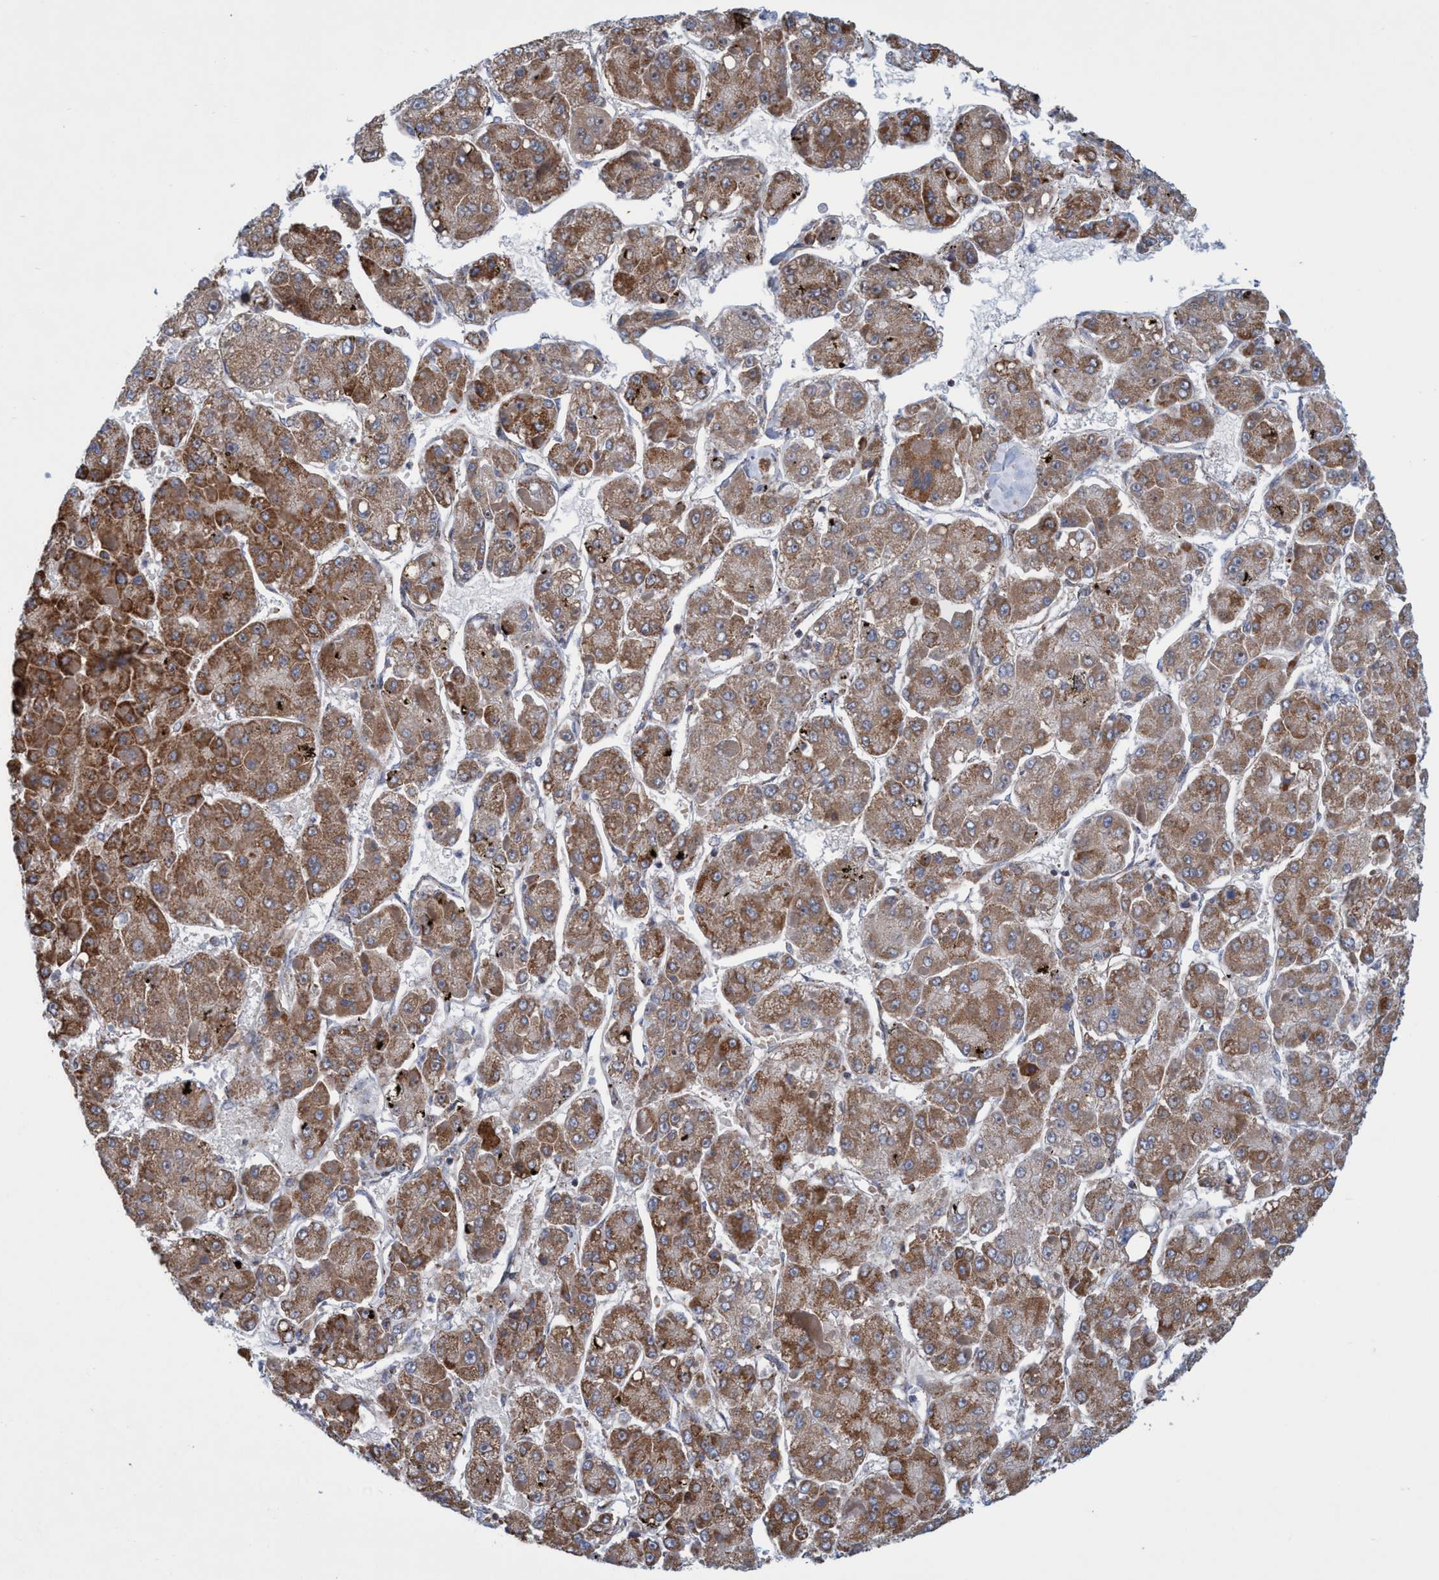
{"staining": {"intensity": "moderate", "quantity": ">75%", "location": "cytoplasmic/membranous"}, "tissue": "liver cancer", "cell_type": "Tumor cells", "image_type": "cancer", "snomed": [{"axis": "morphology", "description": "Carcinoma, Hepatocellular, NOS"}, {"axis": "topography", "description": "Liver"}], "caption": "Immunohistochemical staining of liver cancer shows moderate cytoplasmic/membranous protein expression in approximately >75% of tumor cells. The staining is performed using DAB brown chromogen to label protein expression. The nuclei are counter-stained blue using hematoxylin.", "gene": "POLR1F", "patient": {"sex": "female", "age": 73}}